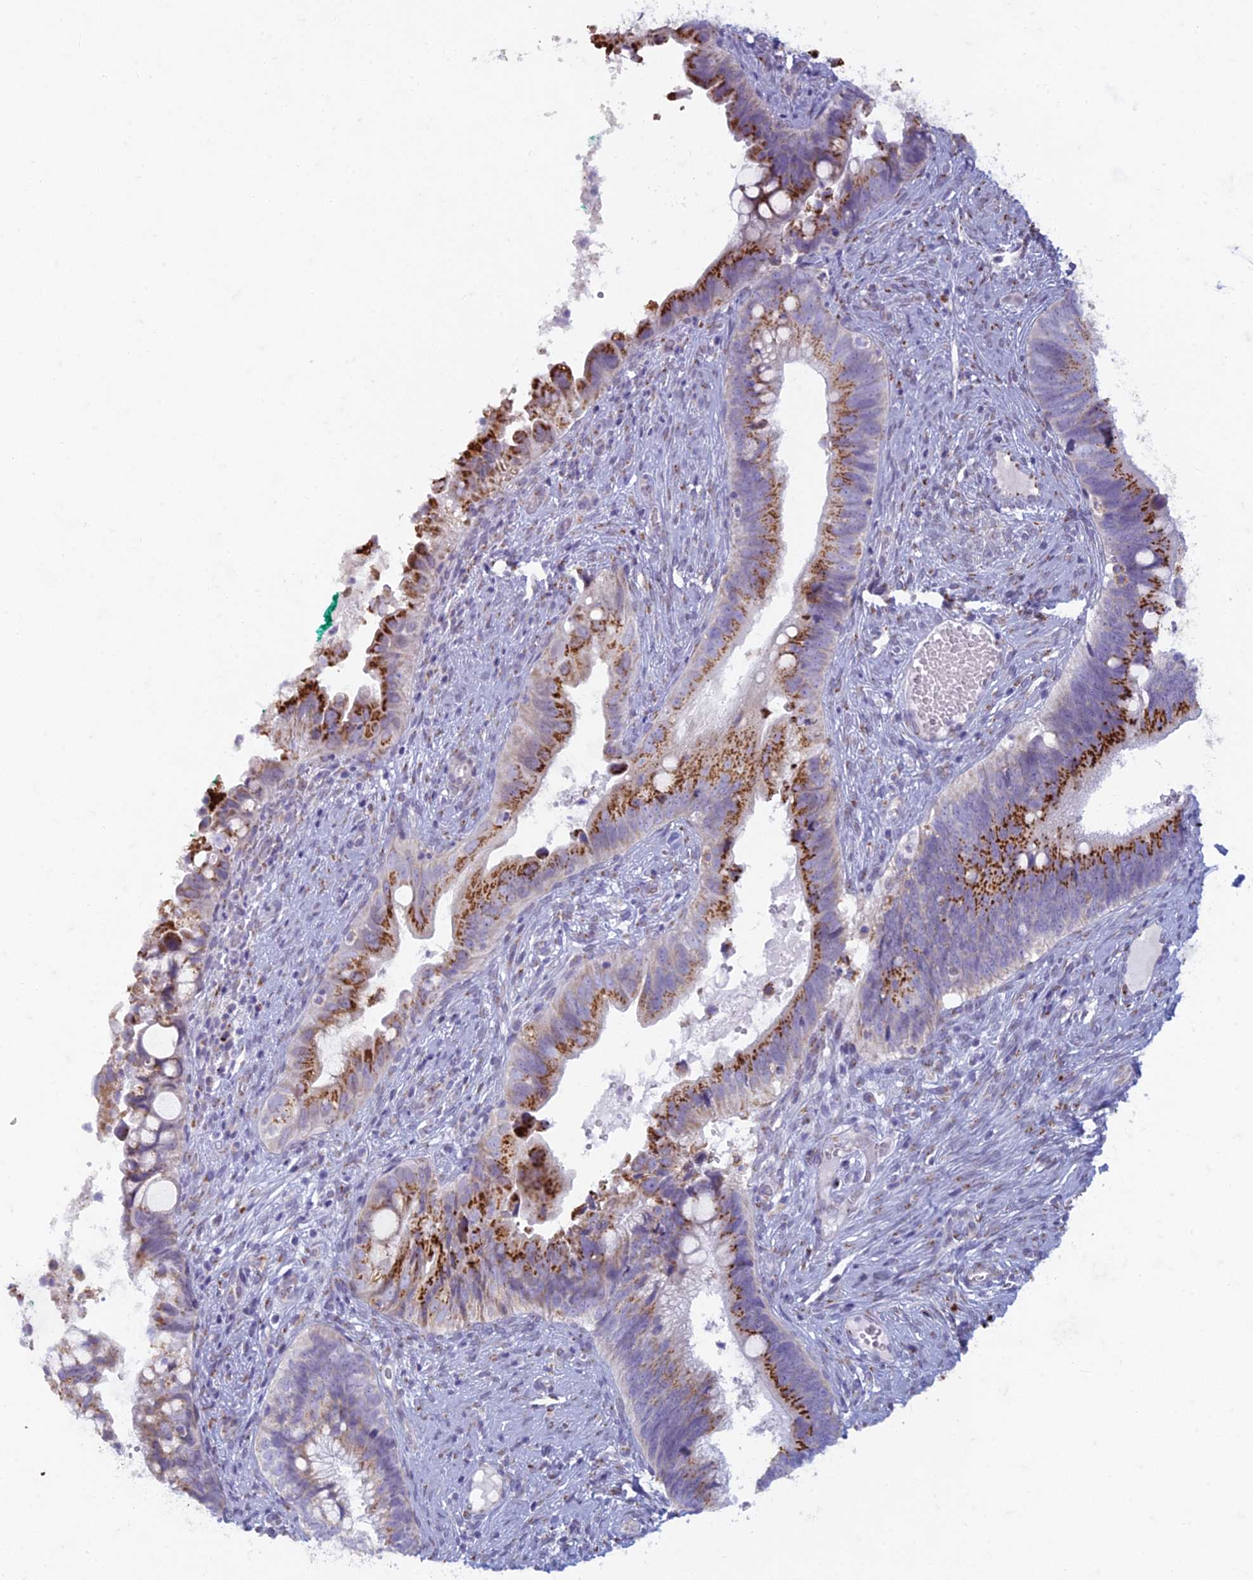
{"staining": {"intensity": "strong", "quantity": "25%-75%", "location": "cytoplasmic/membranous"}, "tissue": "cervical cancer", "cell_type": "Tumor cells", "image_type": "cancer", "snomed": [{"axis": "morphology", "description": "Adenocarcinoma, NOS"}, {"axis": "topography", "description": "Cervix"}], "caption": "Adenocarcinoma (cervical) was stained to show a protein in brown. There is high levels of strong cytoplasmic/membranous expression in about 25%-75% of tumor cells. The protein of interest is shown in brown color, while the nuclei are stained blue.", "gene": "FAM3C", "patient": {"sex": "female", "age": 42}}